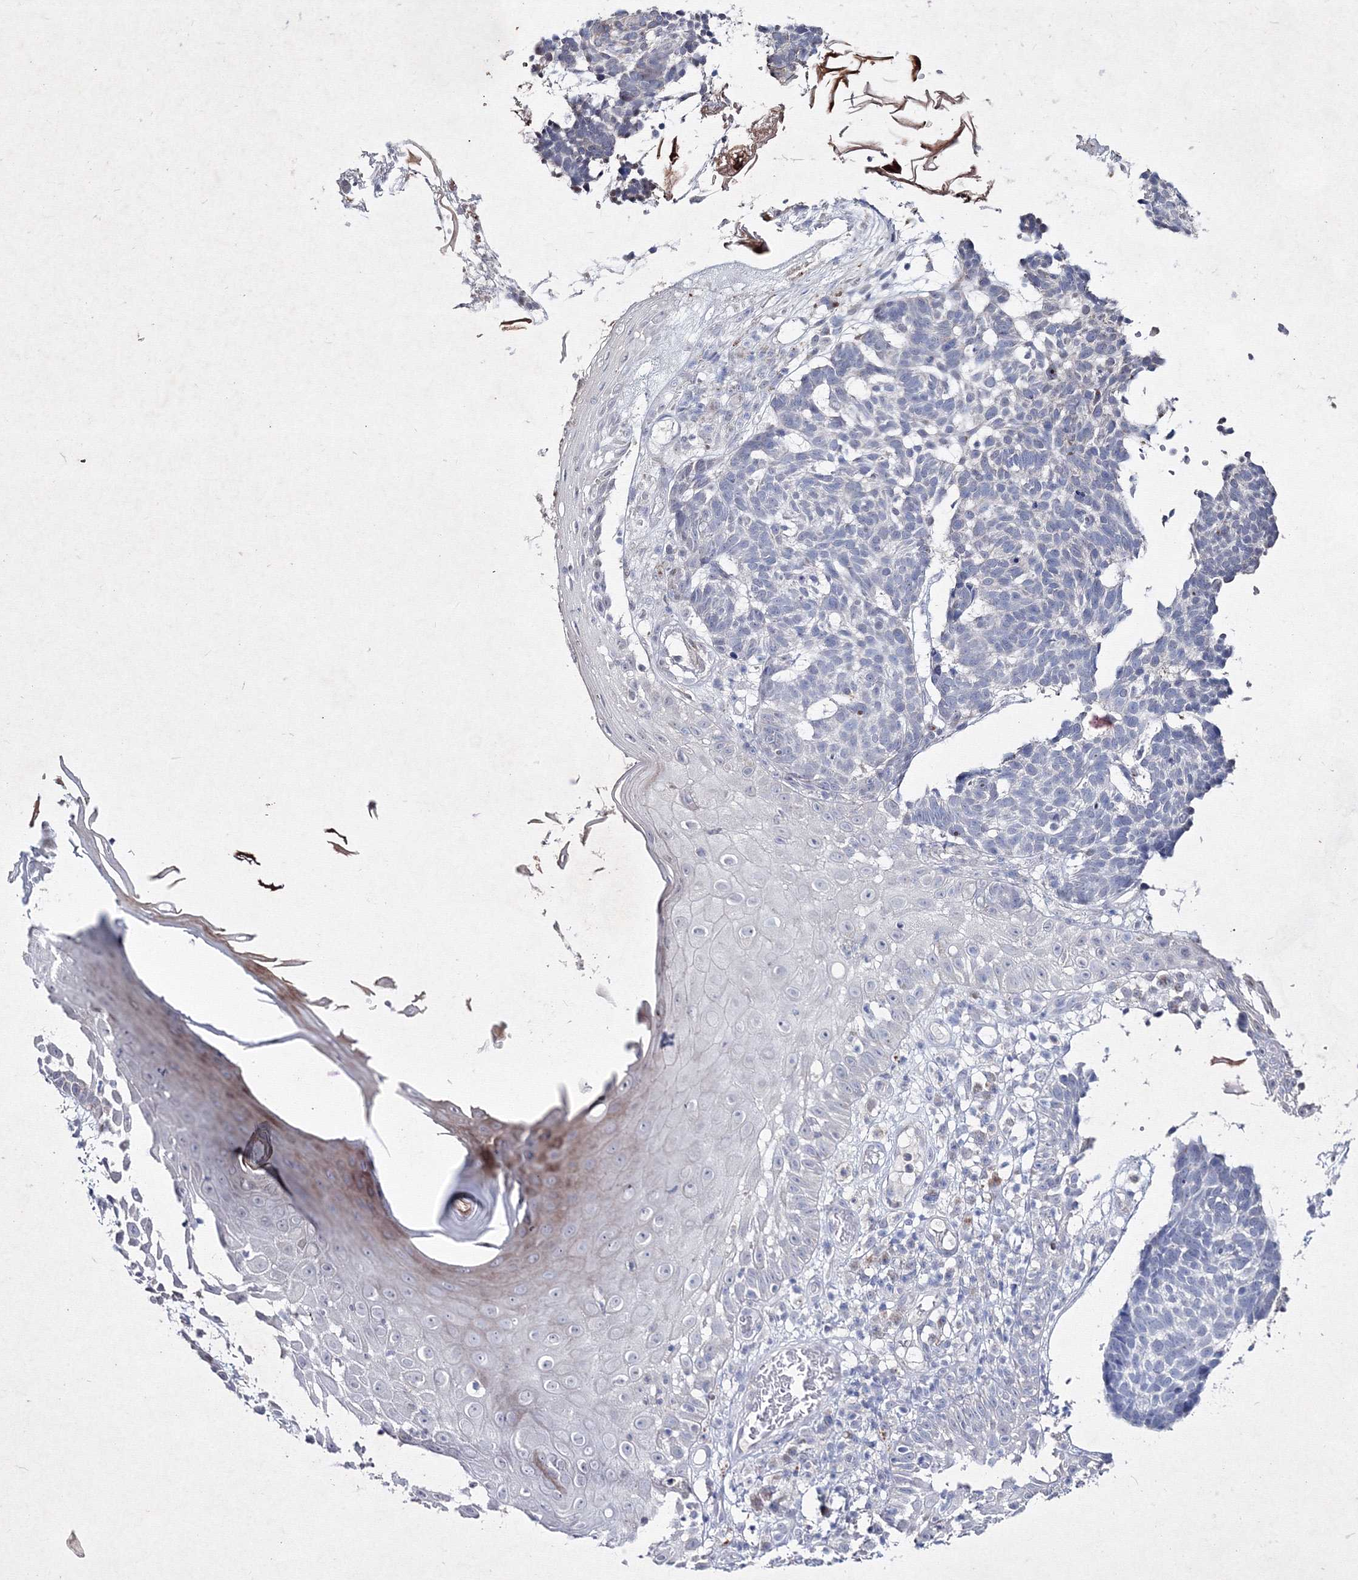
{"staining": {"intensity": "negative", "quantity": "none", "location": "none"}, "tissue": "skin cancer", "cell_type": "Tumor cells", "image_type": "cancer", "snomed": [{"axis": "morphology", "description": "Basal cell carcinoma"}, {"axis": "topography", "description": "Skin"}], "caption": "DAB immunohistochemical staining of skin cancer (basal cell carcinoma) exhibits no significant staining in tumor cells.", "gene": "SMIM29", "patient": {"sex": "male", "age": 85}}